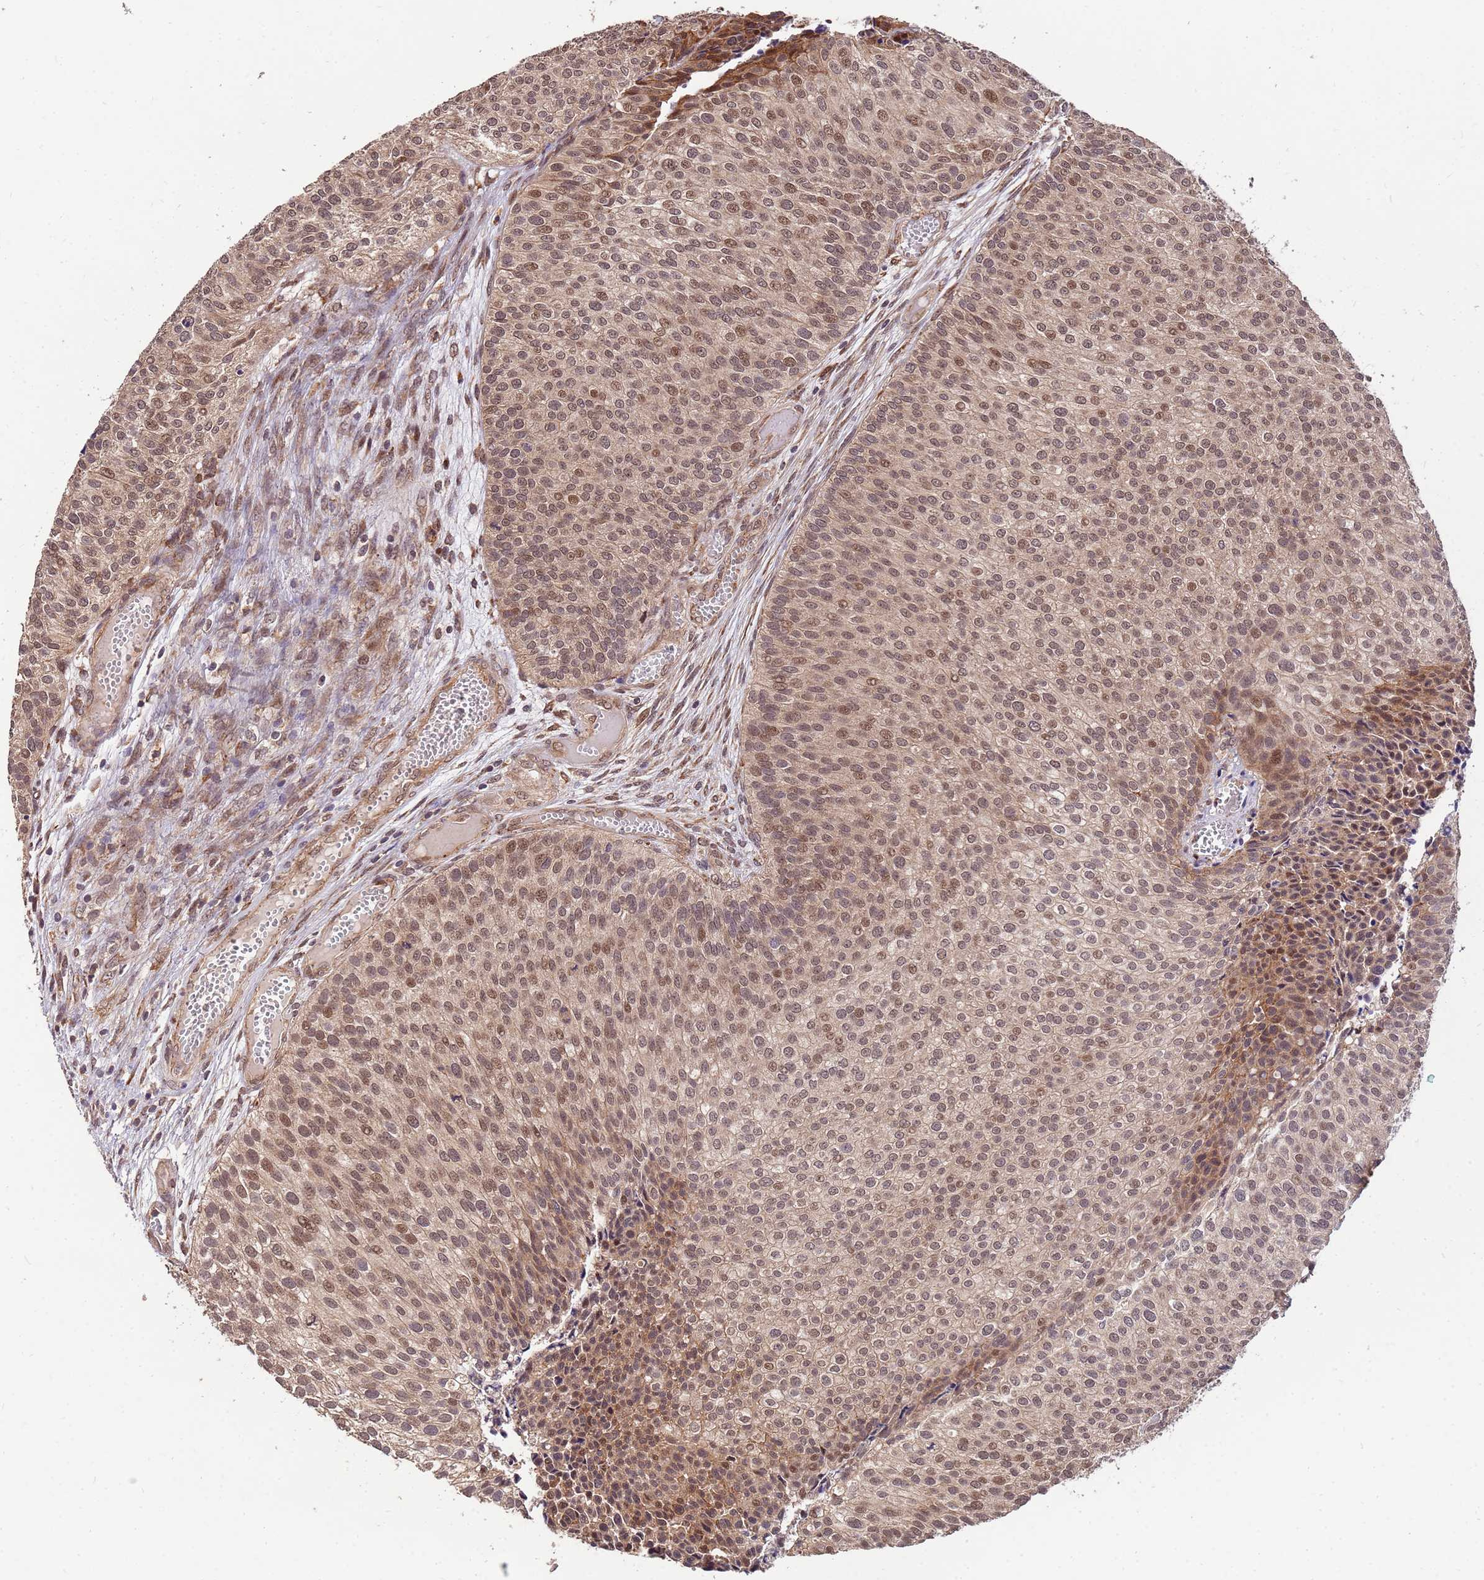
{"staining": {"intensity": "moderate", "quantity": ">75%", "location": "cytoplasmic/membranous,nuclear"}, "tissue": "urothelial cancer", "cell_type": "Tumor cells", "image_type": "cancer", "snomed": [{"axis": "morphology", "description": "Urothelial carcinoma, Low grade"}, {"axis": "topography", "description": "Urinary bladder"}], "caption": "This is a micrograph of immunohistochemistry (IHC) staining of urothelial cancer, which shows moderate staining in the cytoplasmic/membranous and nuclear of tumor cells.", "gene": "ZNF619", "patient": {"sex": "male", "age": 84}}